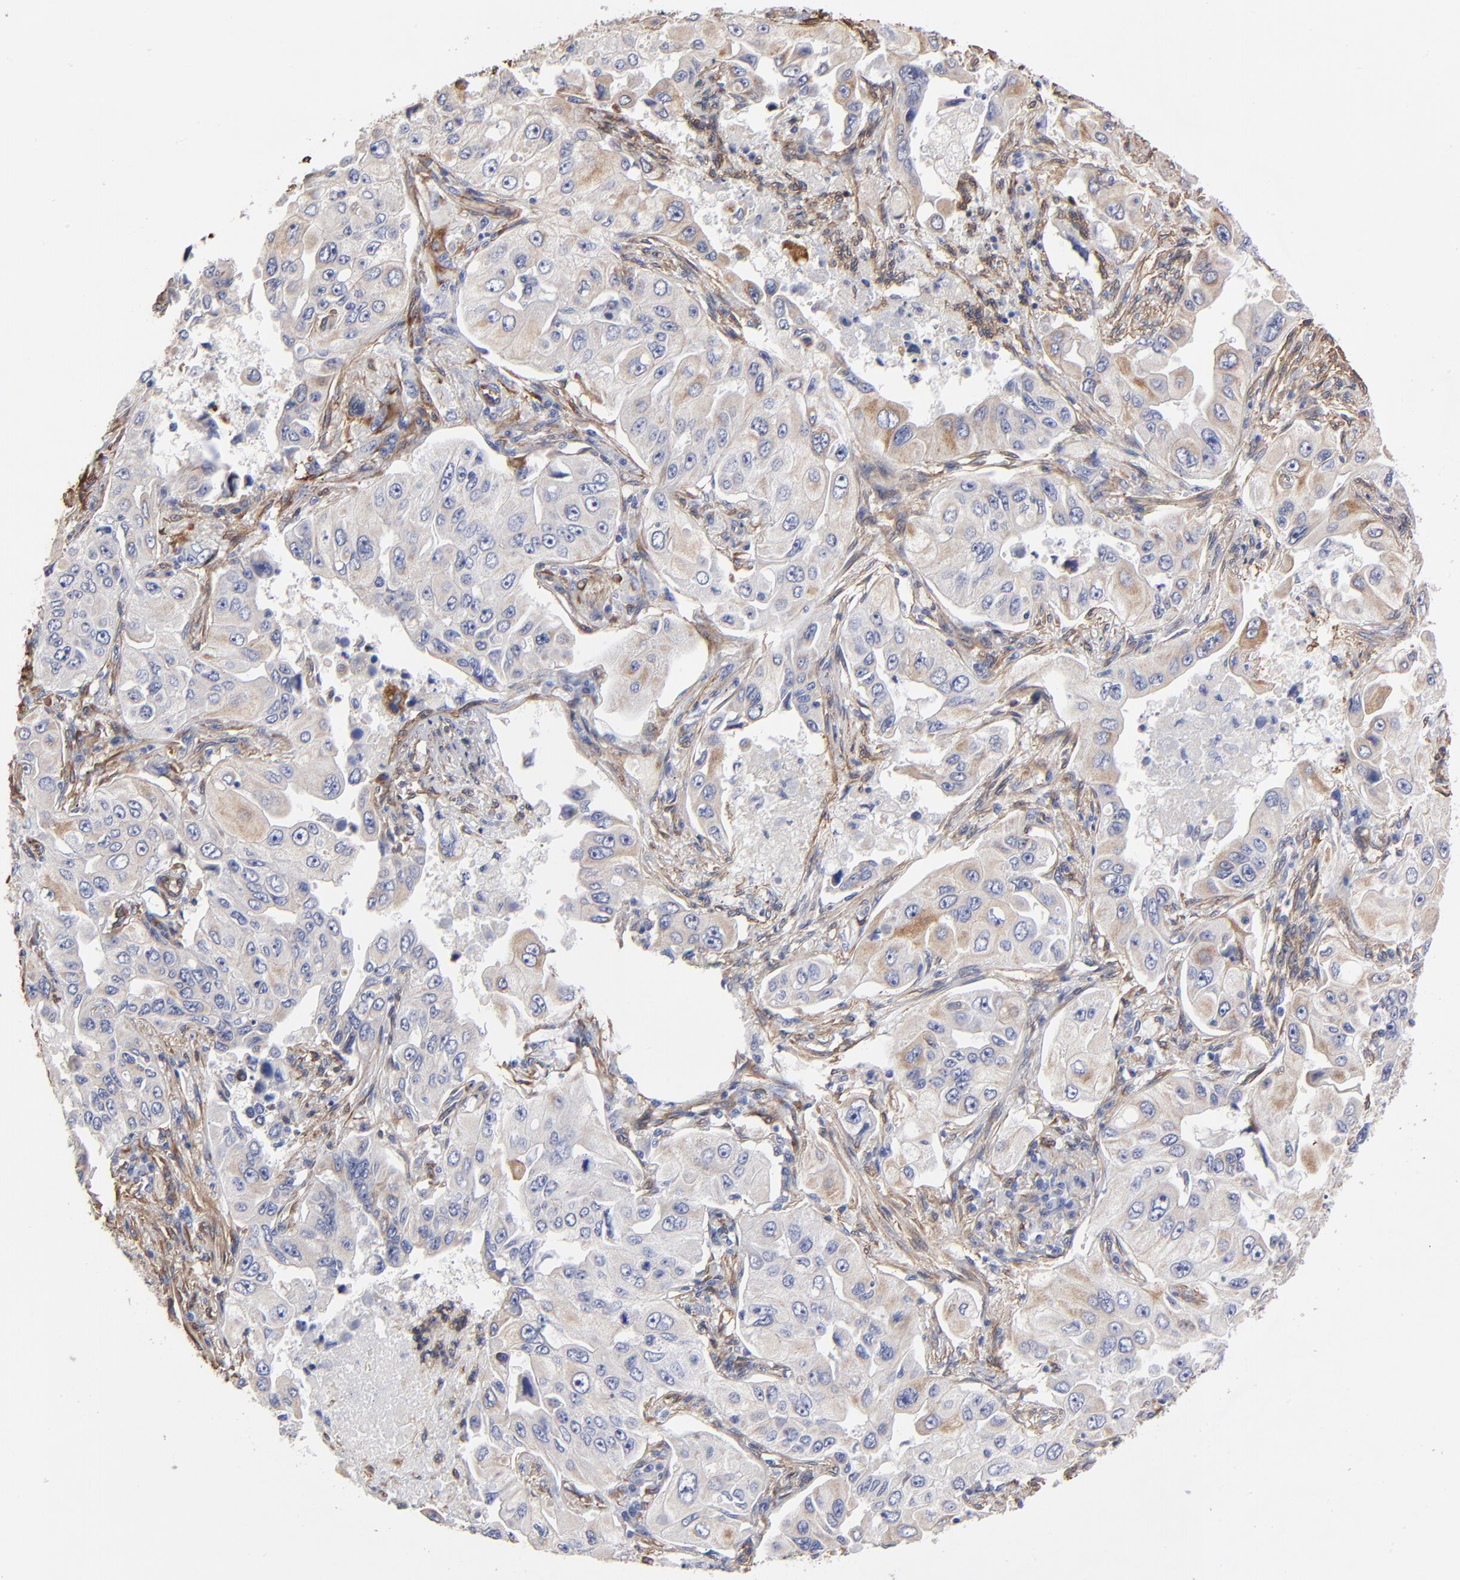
{"staining": {"intensity": "weak", "quantity": "<25%", "location": "cytoplasmic/membranous"}, "tissue": "lung cancer", "cell_type": "Tumor cells", "image_type": "cancer", "snomed": [{"axis": "morphology", "description": "Adenocarcinoma, NOS"}, {"axis": "topography", "description": "Lung"}], "caption": "A photomicrograph of human lung adenocarcinoma is negative for staining in tumor cells.", "gene": "CILP", "patient": {"sex": "male", "age": 84}}